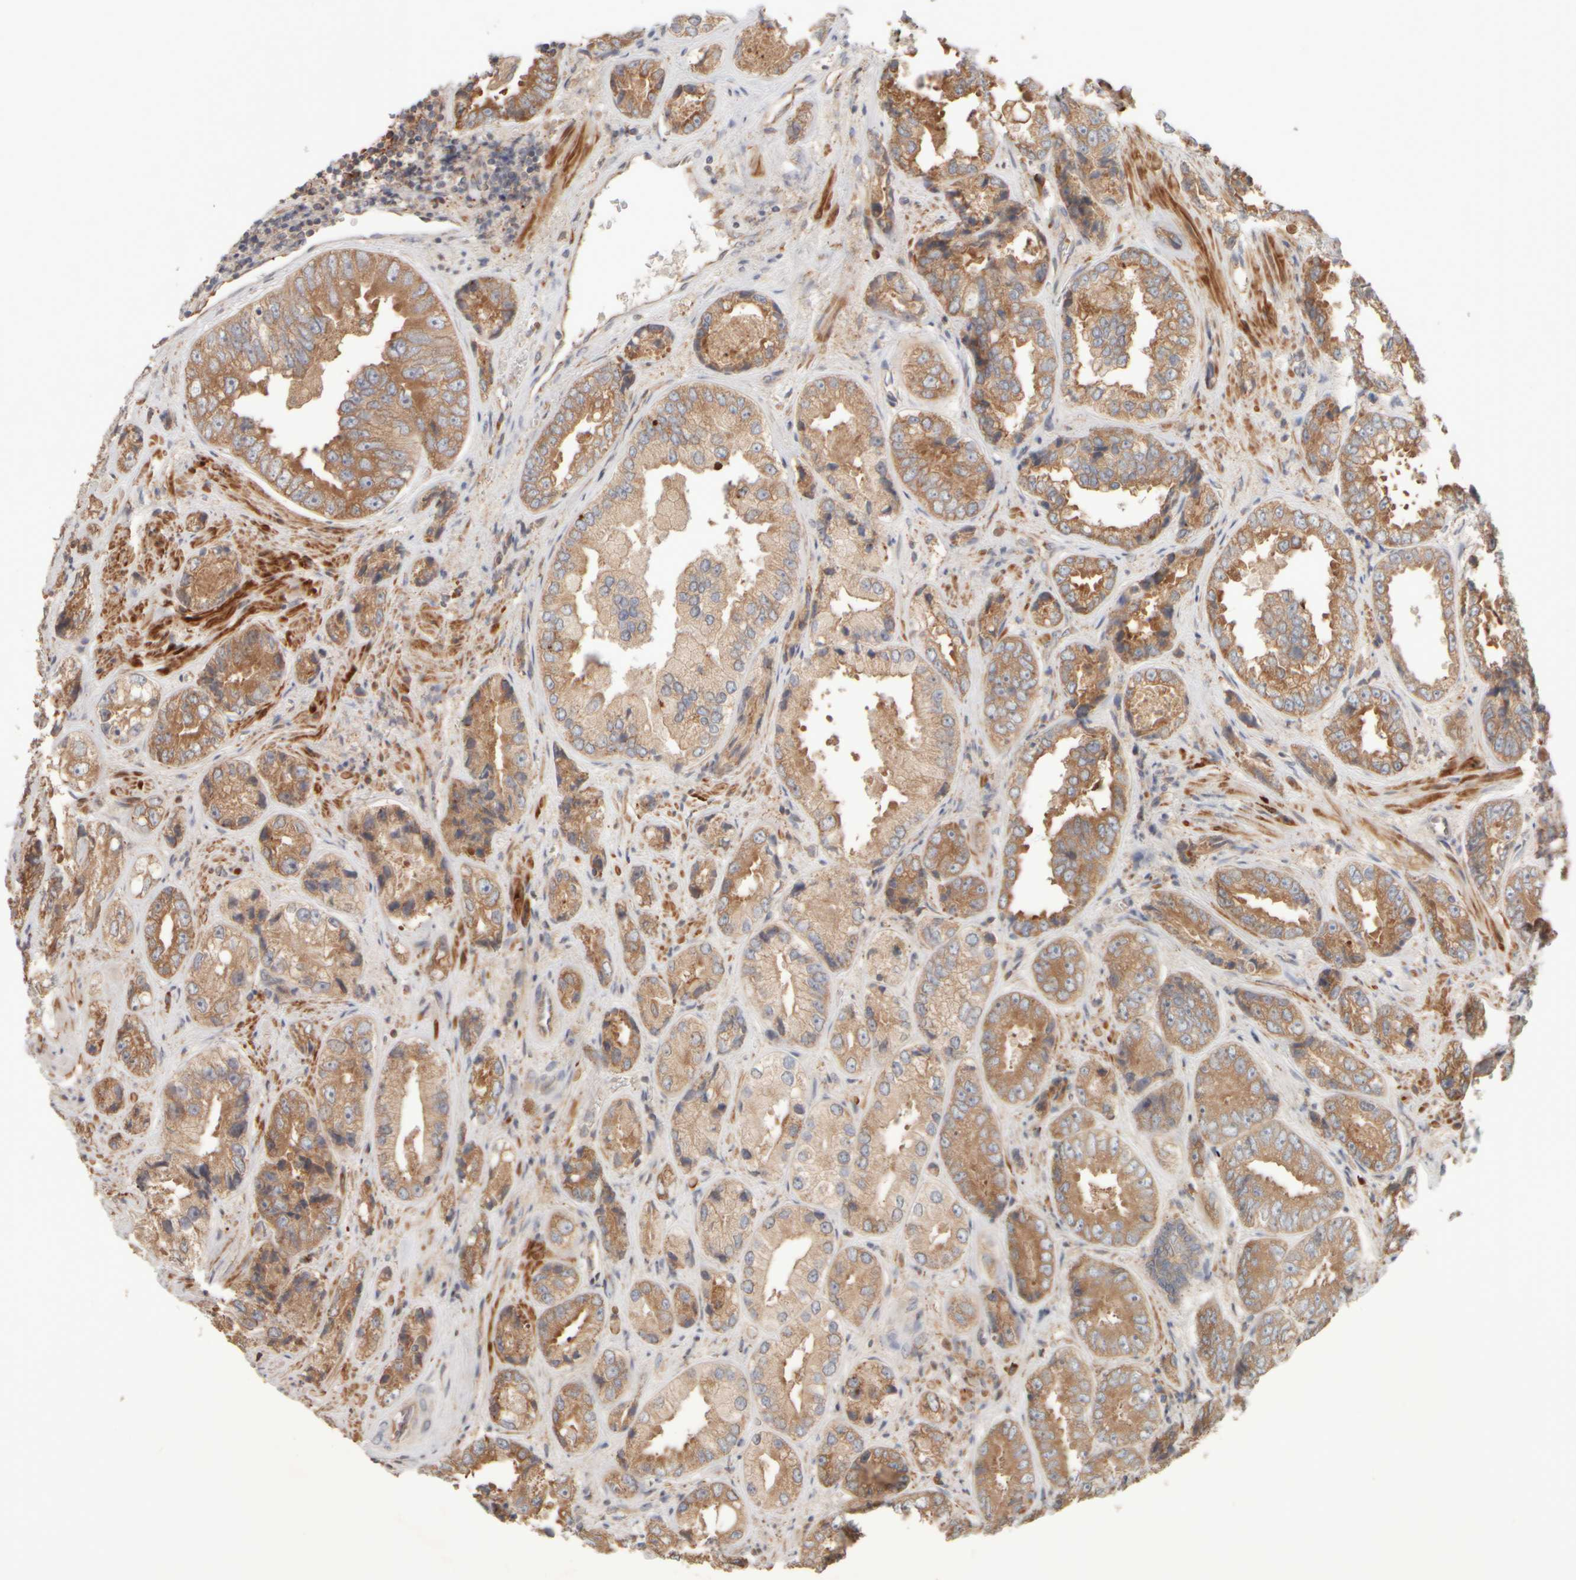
{"staining": {"intensity": "moderate", "quantity": ">75%", "location": "cytoplasmic/membranous"}, "tissue": "prostate cancer", "cell_type": "Tumor cells", "image_type": "cancer", "snomed": [{"axis": "morphology", "description": "Adenocarcinoma, High grade"}, {"axis": "topography", "description": "Prostate"}], "caption": "Prostate cancer (high-grade adenocarcinoma) tissue reveals moderate cytoplasmic/membranous expression in about >75% of tumor cells", "gene": "EIF2B3", "patient": {"sex": "male", "age": 61}}